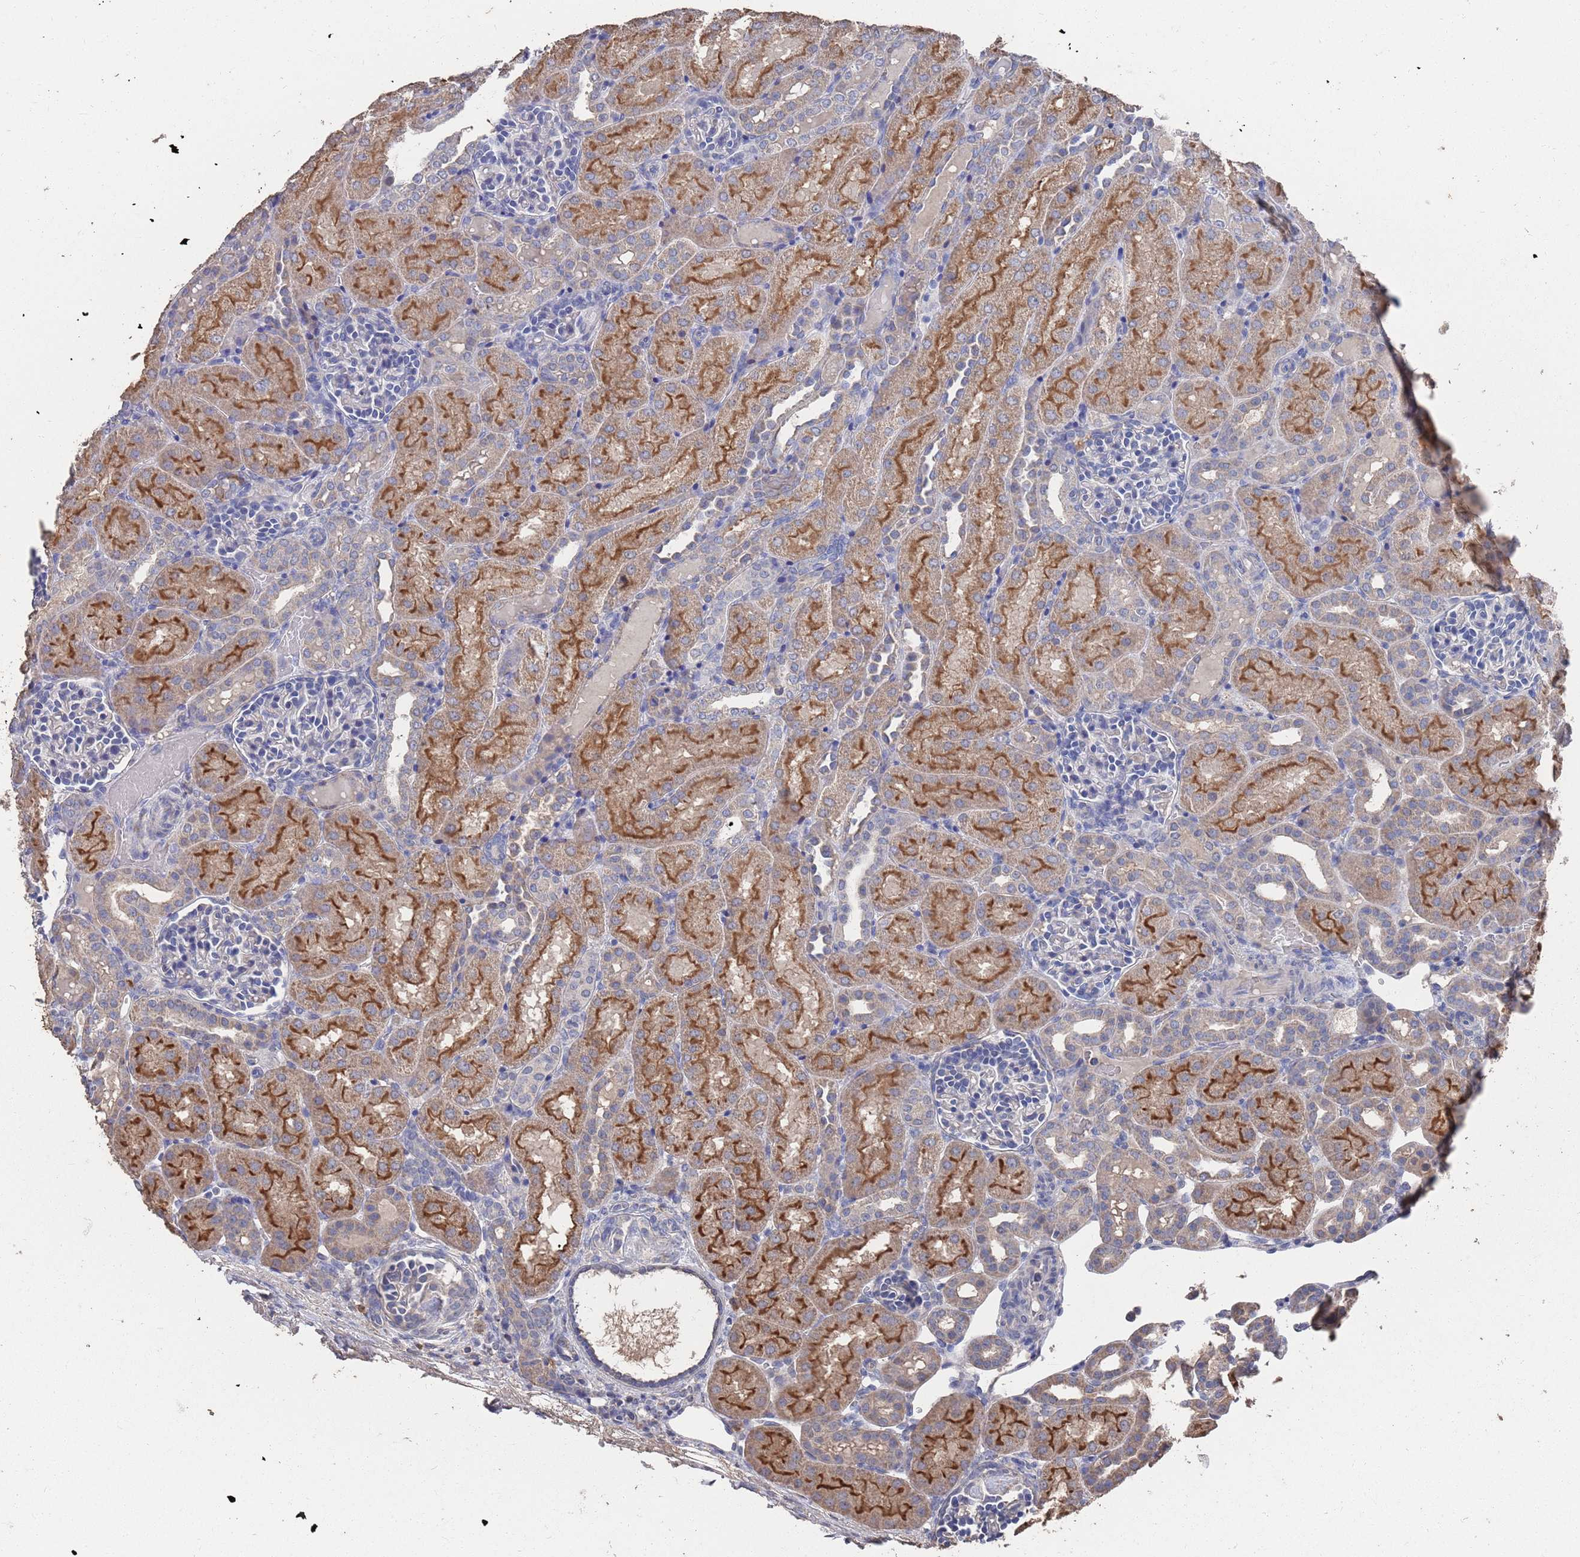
{"staining": {"intensity": "negative", "quantity": "none", "location": "none"}, "tissue": "kidney", "cell_type": "Cells in glomeruli", "image_type": "normal", "snomed": [{"axis": "morphology", "description": "Normal tissue, NOS"}, {"axis": "topography", "description": "Kidney"}], "caption": "This is an immunohistochemistry (IHC) image of normal kidney. There is no staining in cells in glomeruli.", "gene": "BTBD18", "patient": {"sex": "male", "age": 1}}